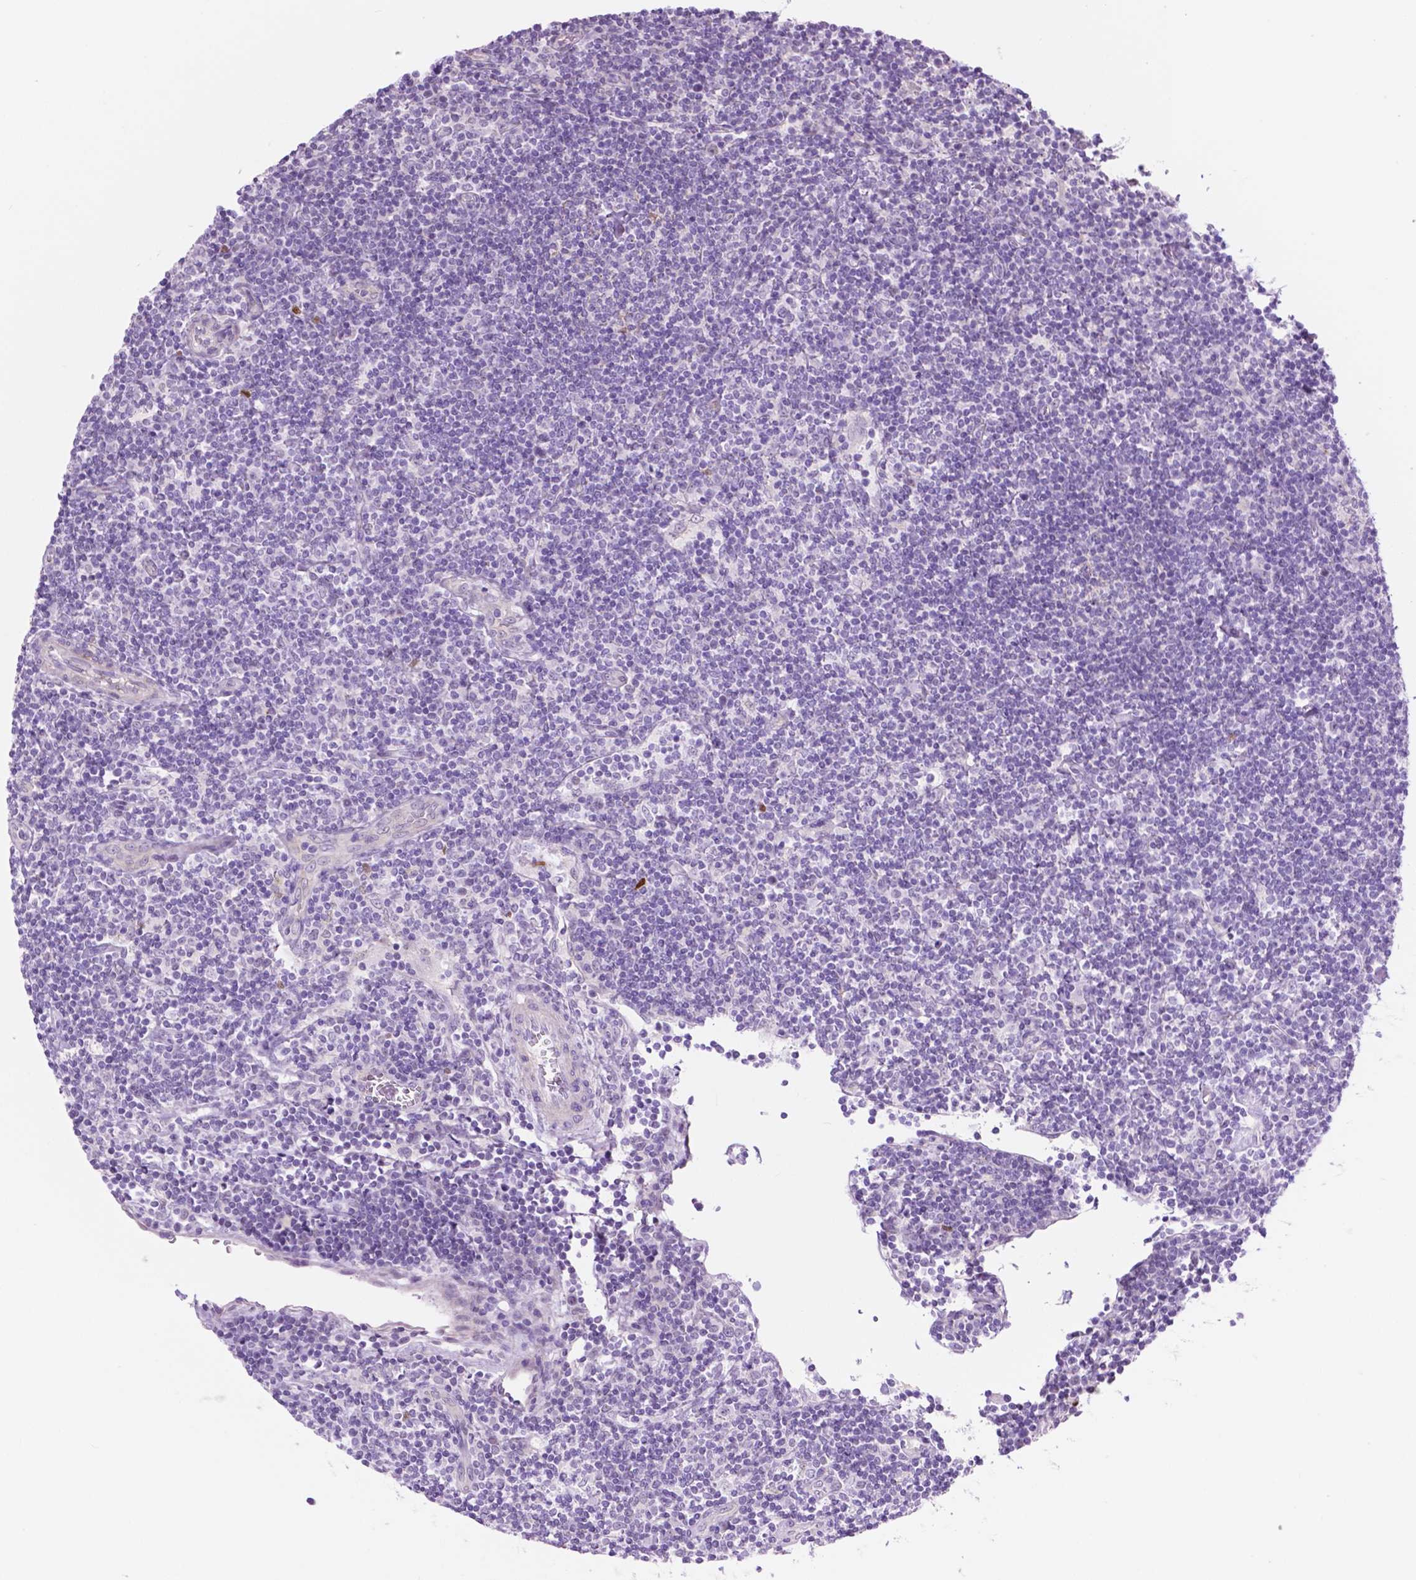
{"staining": {"intensity": "negative", "quantity": "none", "location": "none"}, "tissue": "lymphoma", "cell_type": "Tumor cells", "image_type": "cancer", "snomed": [{"axis": "morphology", "description": "Hodgkin's disease, NOS"}, {"axis": "topography", "description": "Lymph node"}], "caption": "IHC image of lymphoma stained for a protein (brown), which shows no expression in tumor cells. (Brightfield microscopy of DAB immunohistochemistry at high magnification).", "gene": "ACY3", "patient": {"sex": "male", "age": 40}}